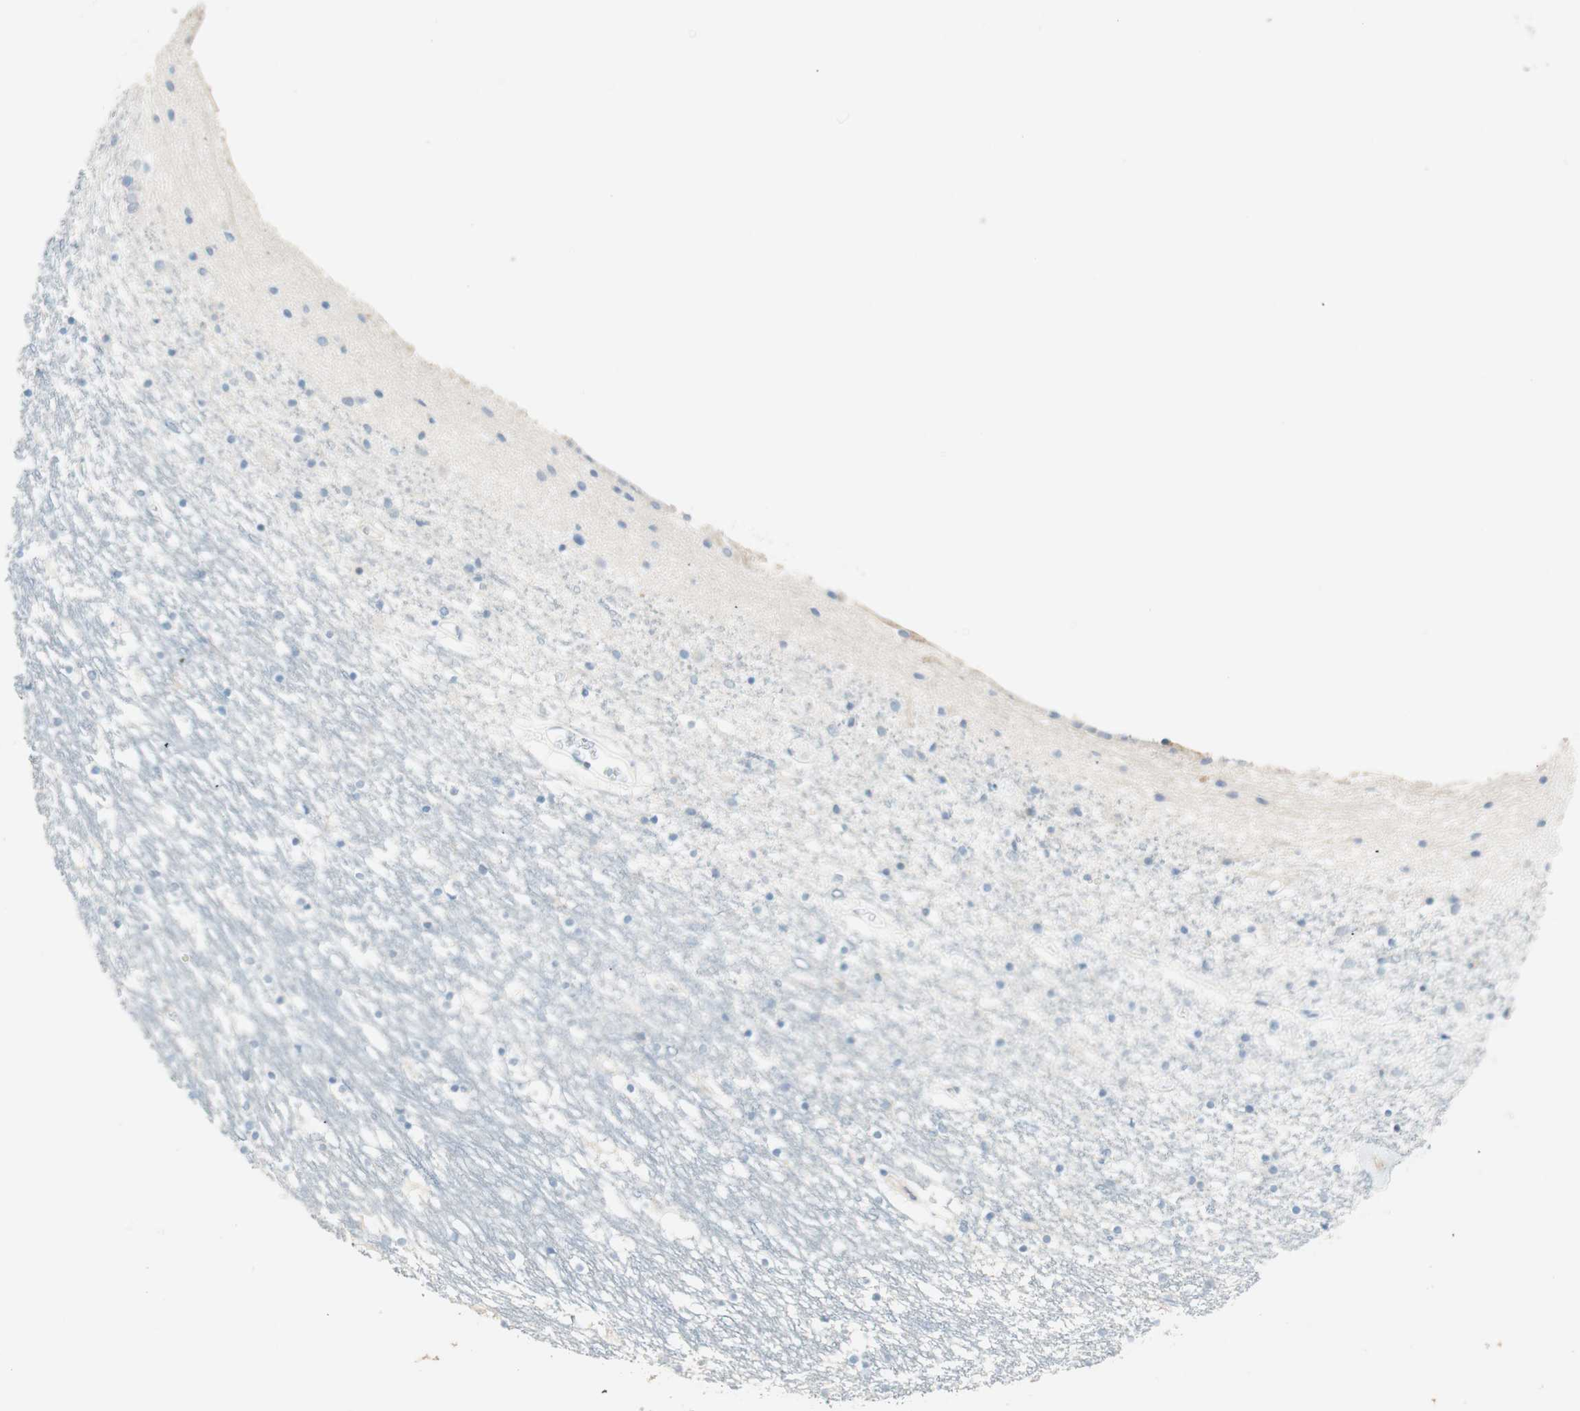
{"staining": {"intensity": "negative", "quantity": "none", "location": "none"}, "tissue": "caudate", "cell_type": "Glial cells", "image_type": "normal", "snomed": [{"axis": "morphology", "description": "Normal tissue, NOS"}, {"axis": "topography", "description": "Lateral ventricle wall"}], "caption": "The IHC micrograph has no significant positivity in glial cells of caudate.", "gene": "HPGD", "patient": {"sex": "male", "age": 45}}